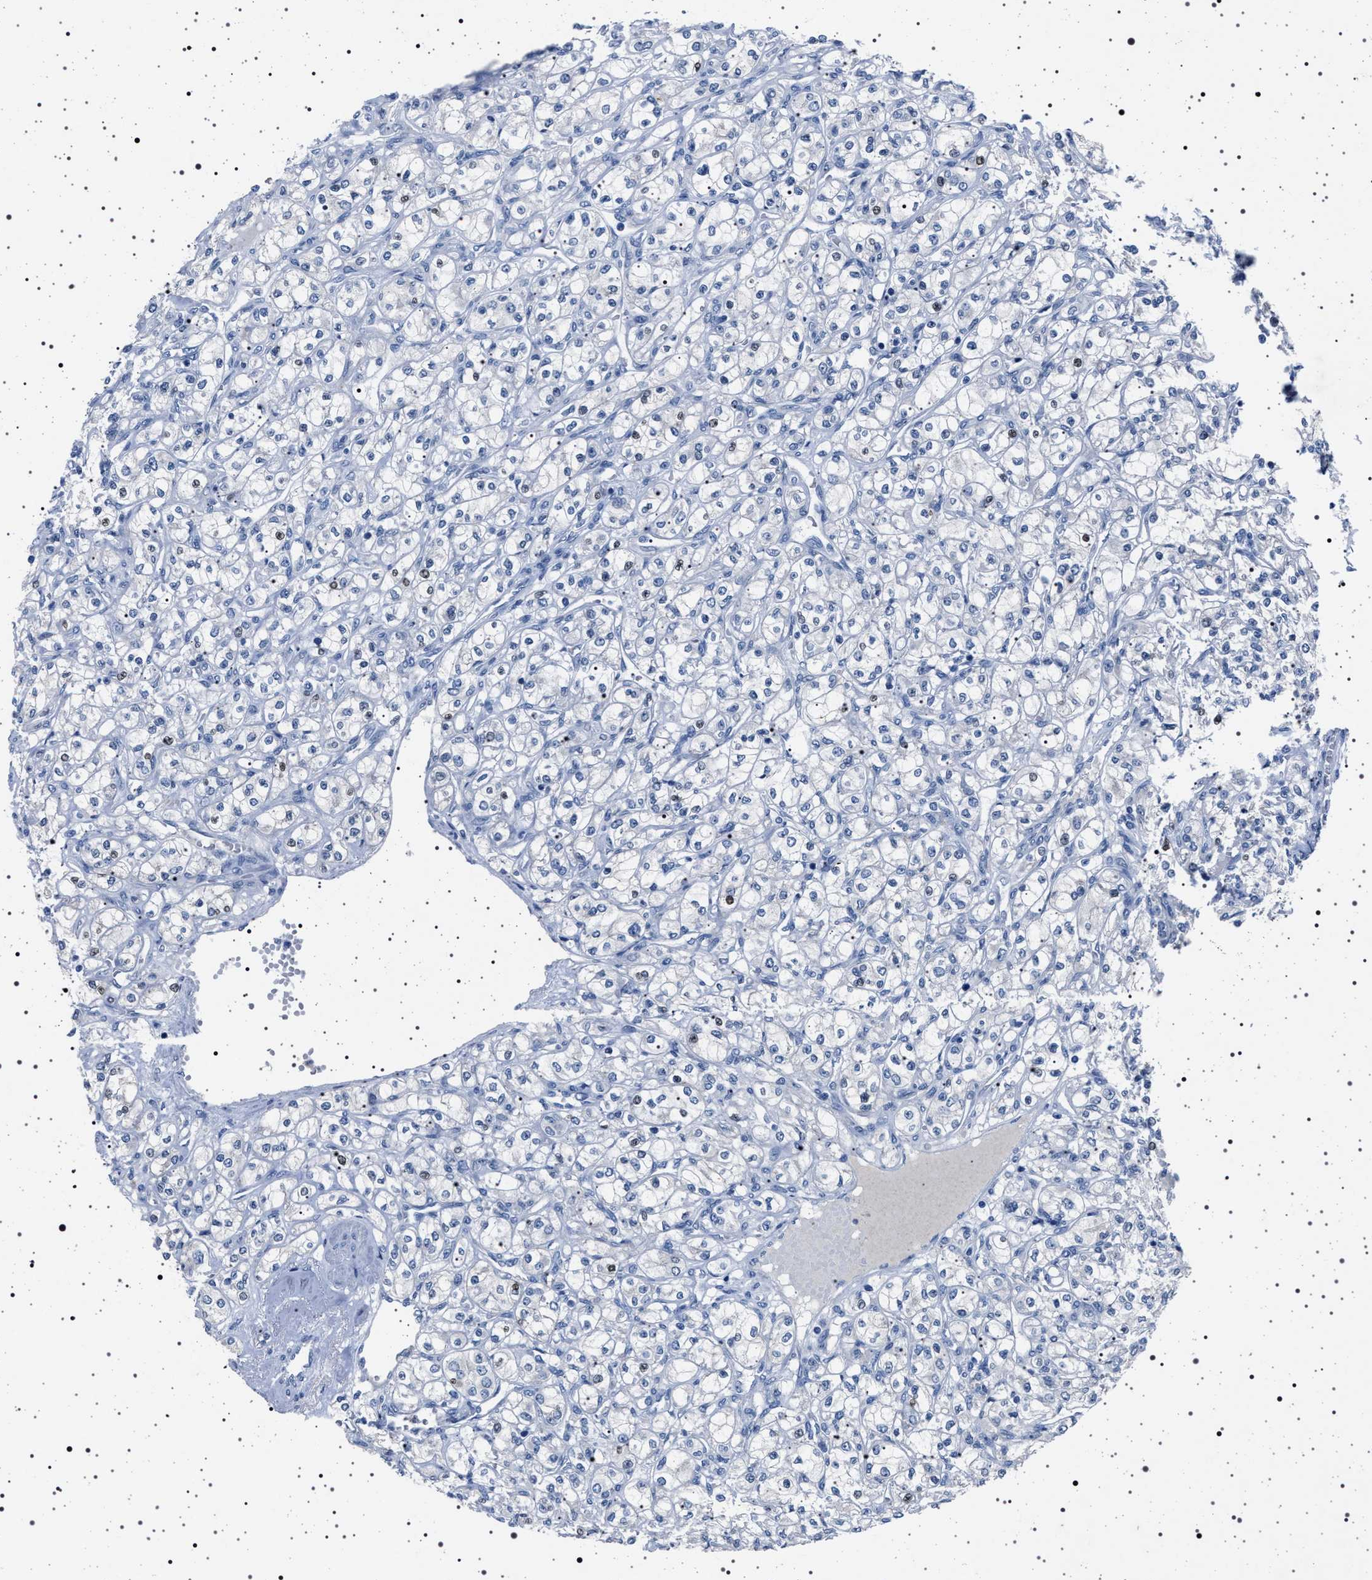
{"staining": {"intensity": "negative", "quantity": "none", "location": "none"}, "tissue": "renal cancer", "cell_type": "Tumor cells", "image_type": "cancer", "snomed": [{"axis": "morphology", "description": "Adenocarcinoma, NOS"}, {"axis": "topography", "description": "Kidney"}], "caption": "A high-resolution histopathology image shows immunohistochemistry (IHC) staining of renal cancer, which reveals no significant staining in tumor cells. (DAB IHC, high magnification).", "gene": "NAT9", "patient": {"sex": "male", "age": 77}}